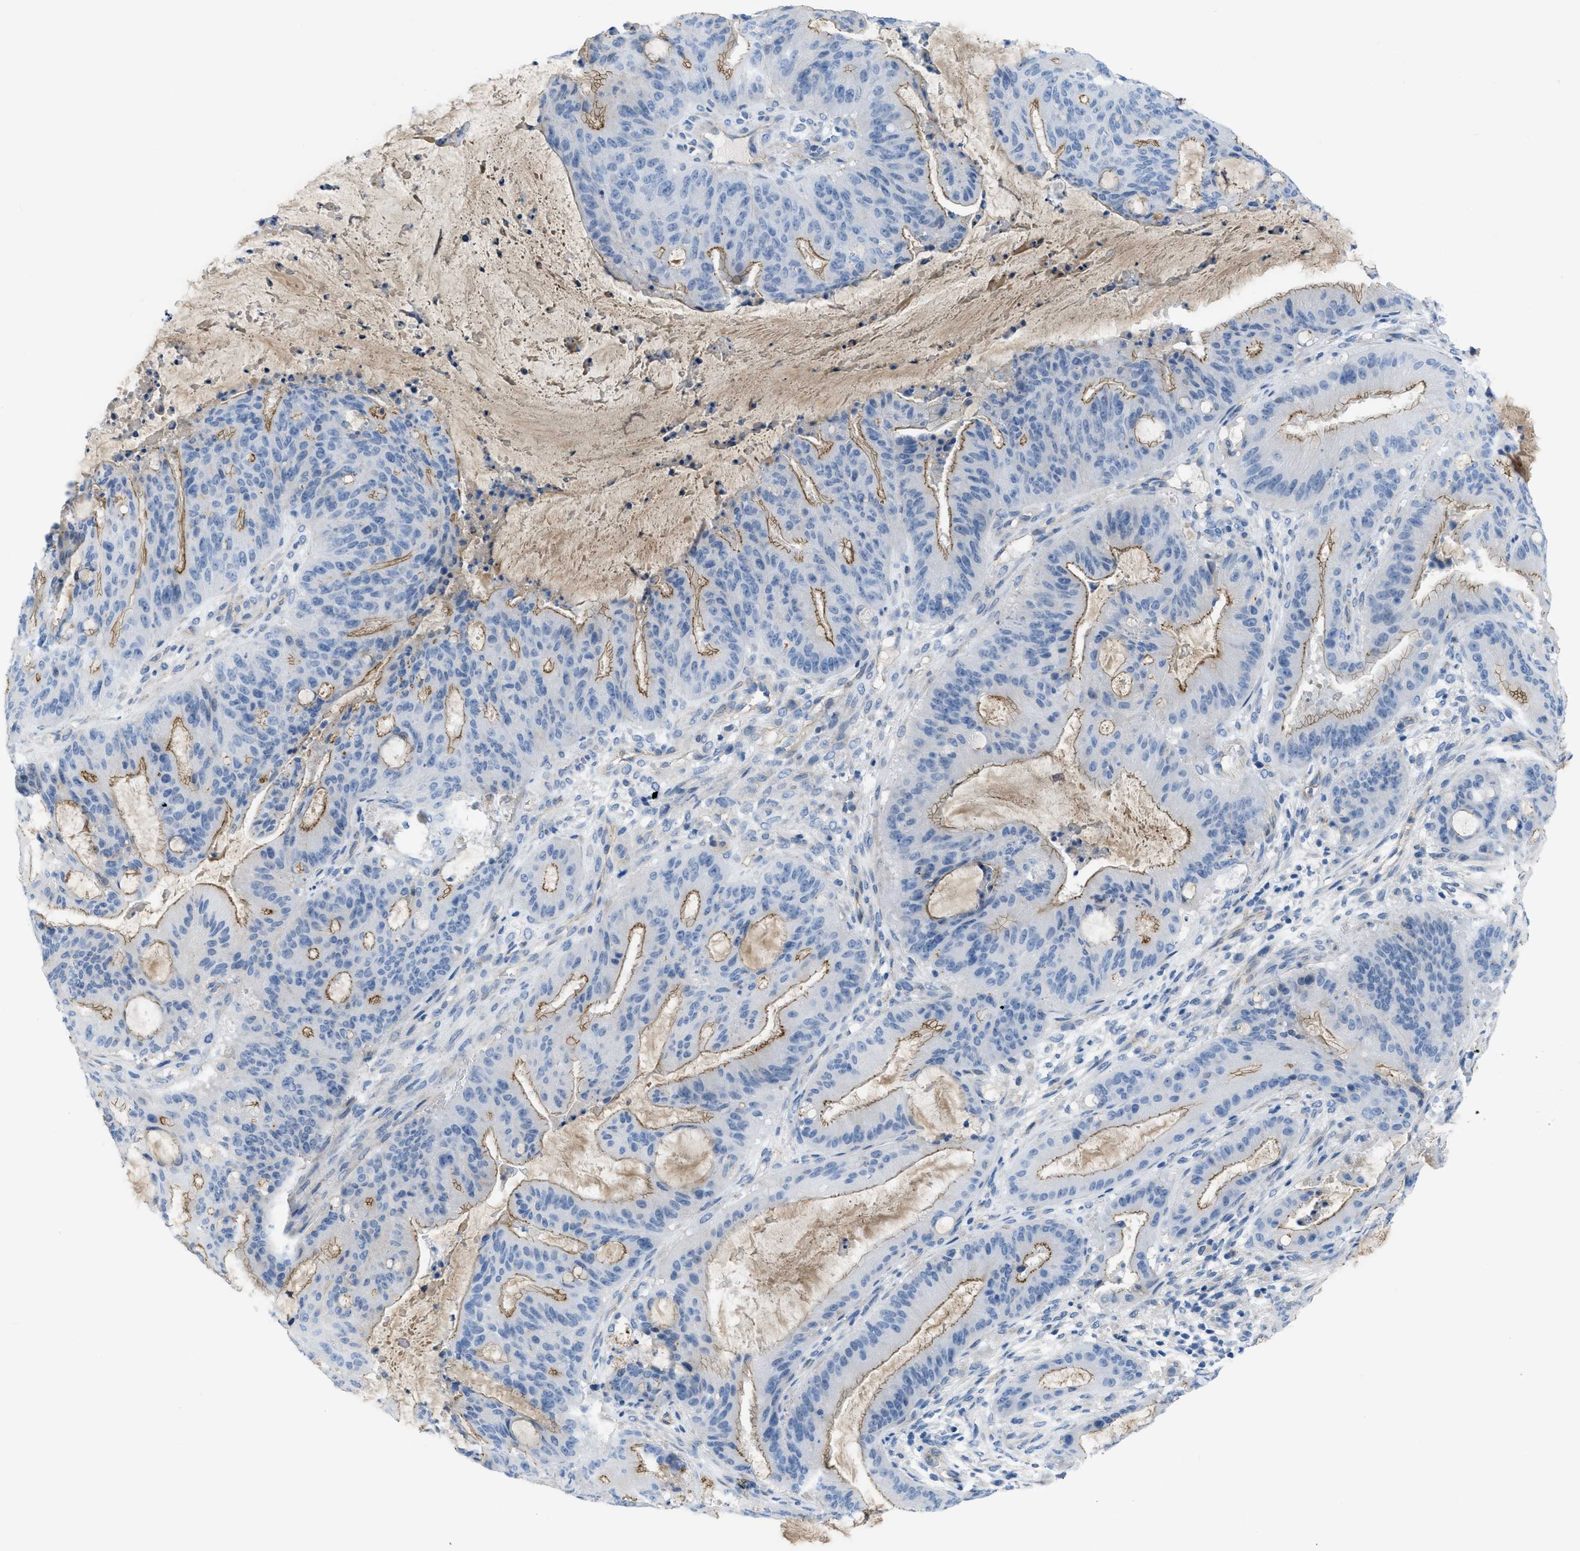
{"staining": {"intensity": "moderate", "quantity": "25%-75%", "location": "cytoplasmic/membranous"}, "tissue": "liver cancer", "cell_type": "Tumor cells", "image_type": "cancer", "snomed": [{"axis": "morphology", "description": "Normal tissue, NOS"}, {"axis": "morphology", "description": "Cholangiocarcinoma"}, {"axis": "topography", "description": "Liver"}, {"axis": "topography", "description": "Peripheral nerve tissue"}], "caption": "This is an image of IHC staining of liver cancer, which shows moderate expression in the cytoplasmic/membranous of tumor cells.", "gene": "CRB3", "patient": {"sex": "female", "age": 73}}